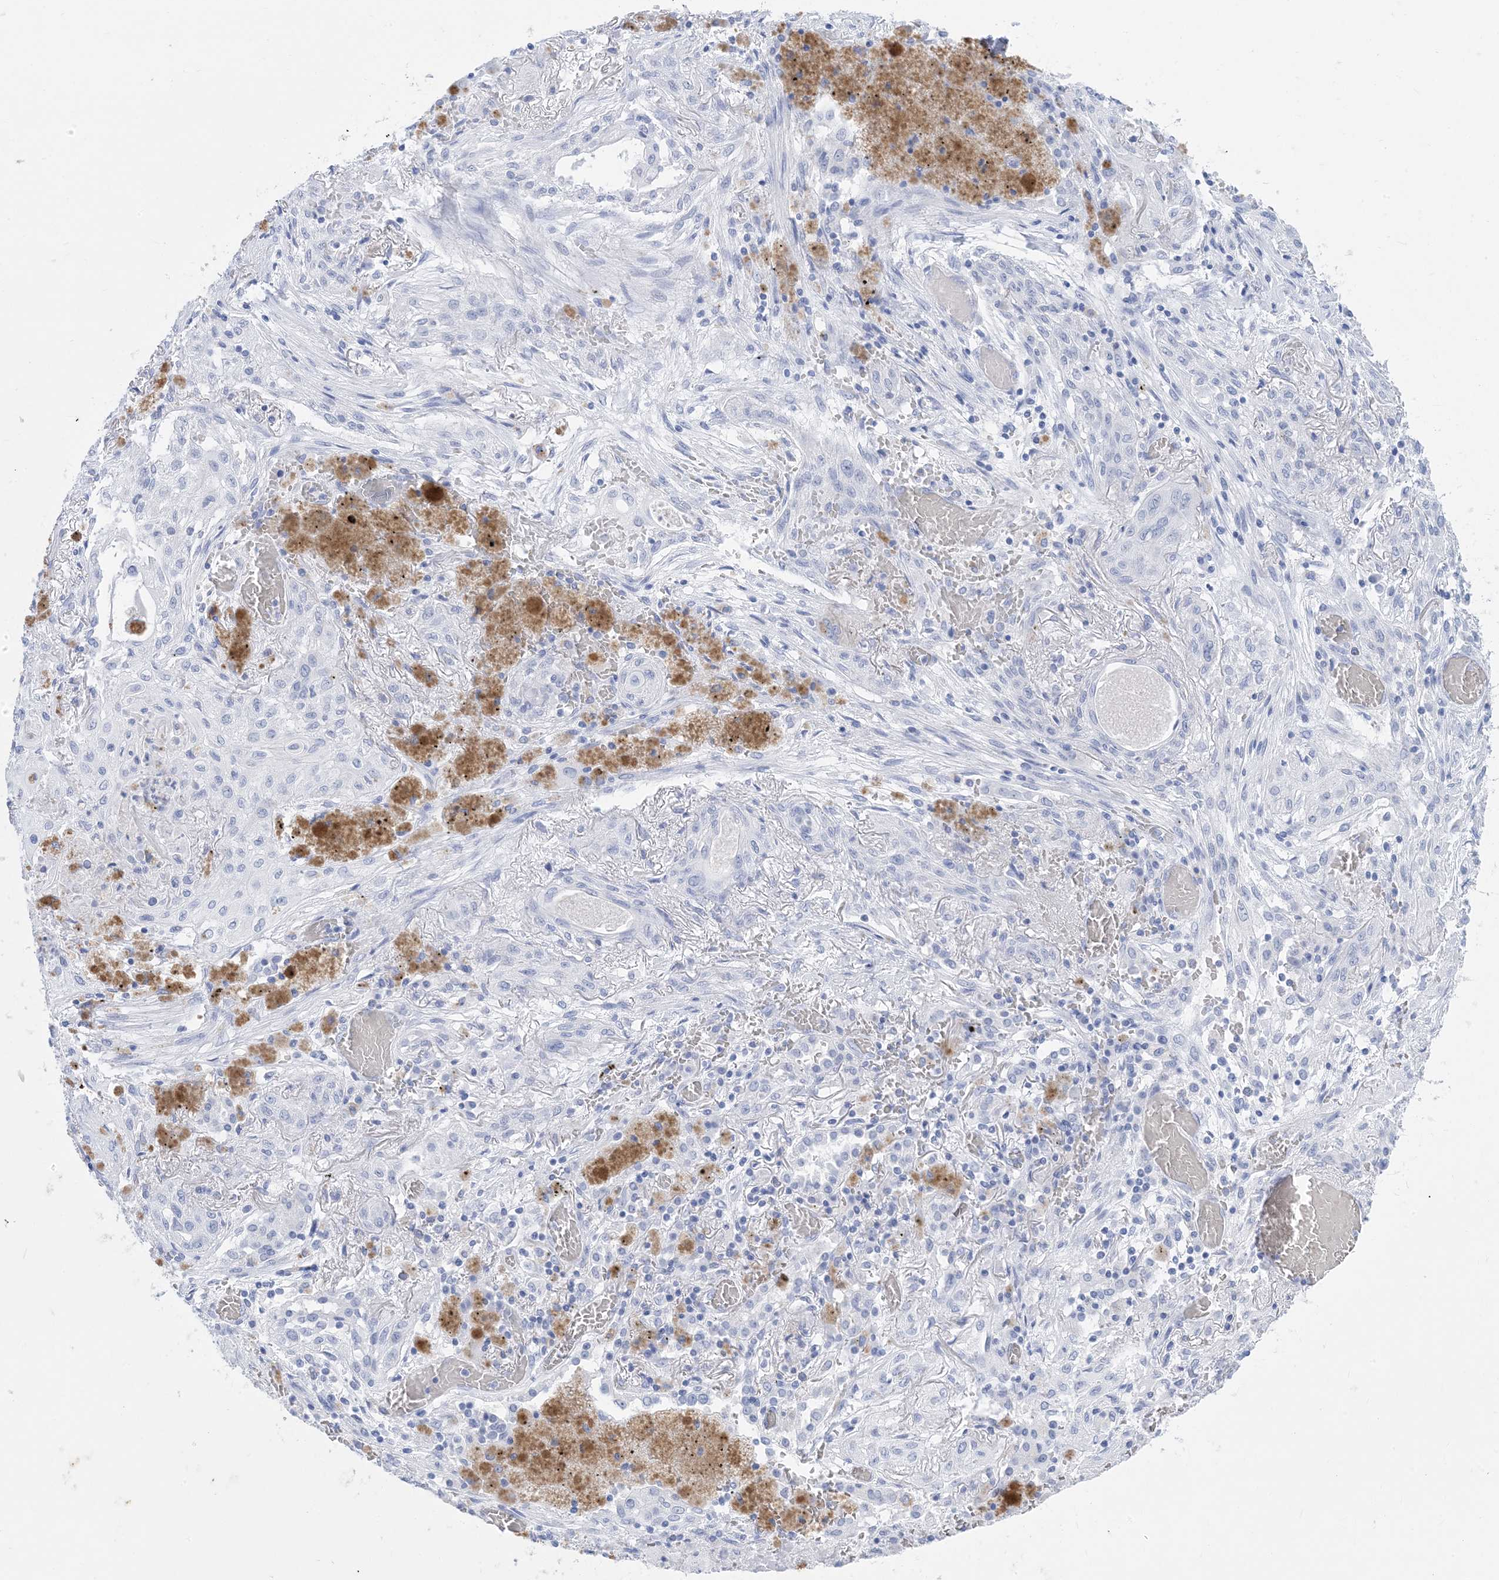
{"staining": {"intensity": "negative", "quantity": "none", "location": "none"}, "tissue": "lung cancer", "cell_type": "Tumor cells", "image_type": "cancer", "snomed": [{"axis": "morphology", "description": "Squamous cell carcinoma, NOS"}, {"axis": "topography", "description": "Lung"}], "caption": "Image shows no protein positivity in tumor cells of lung cancer tissue.", "gene": "SH3YL1", "patient": {"sex": "female", "age": 47}}